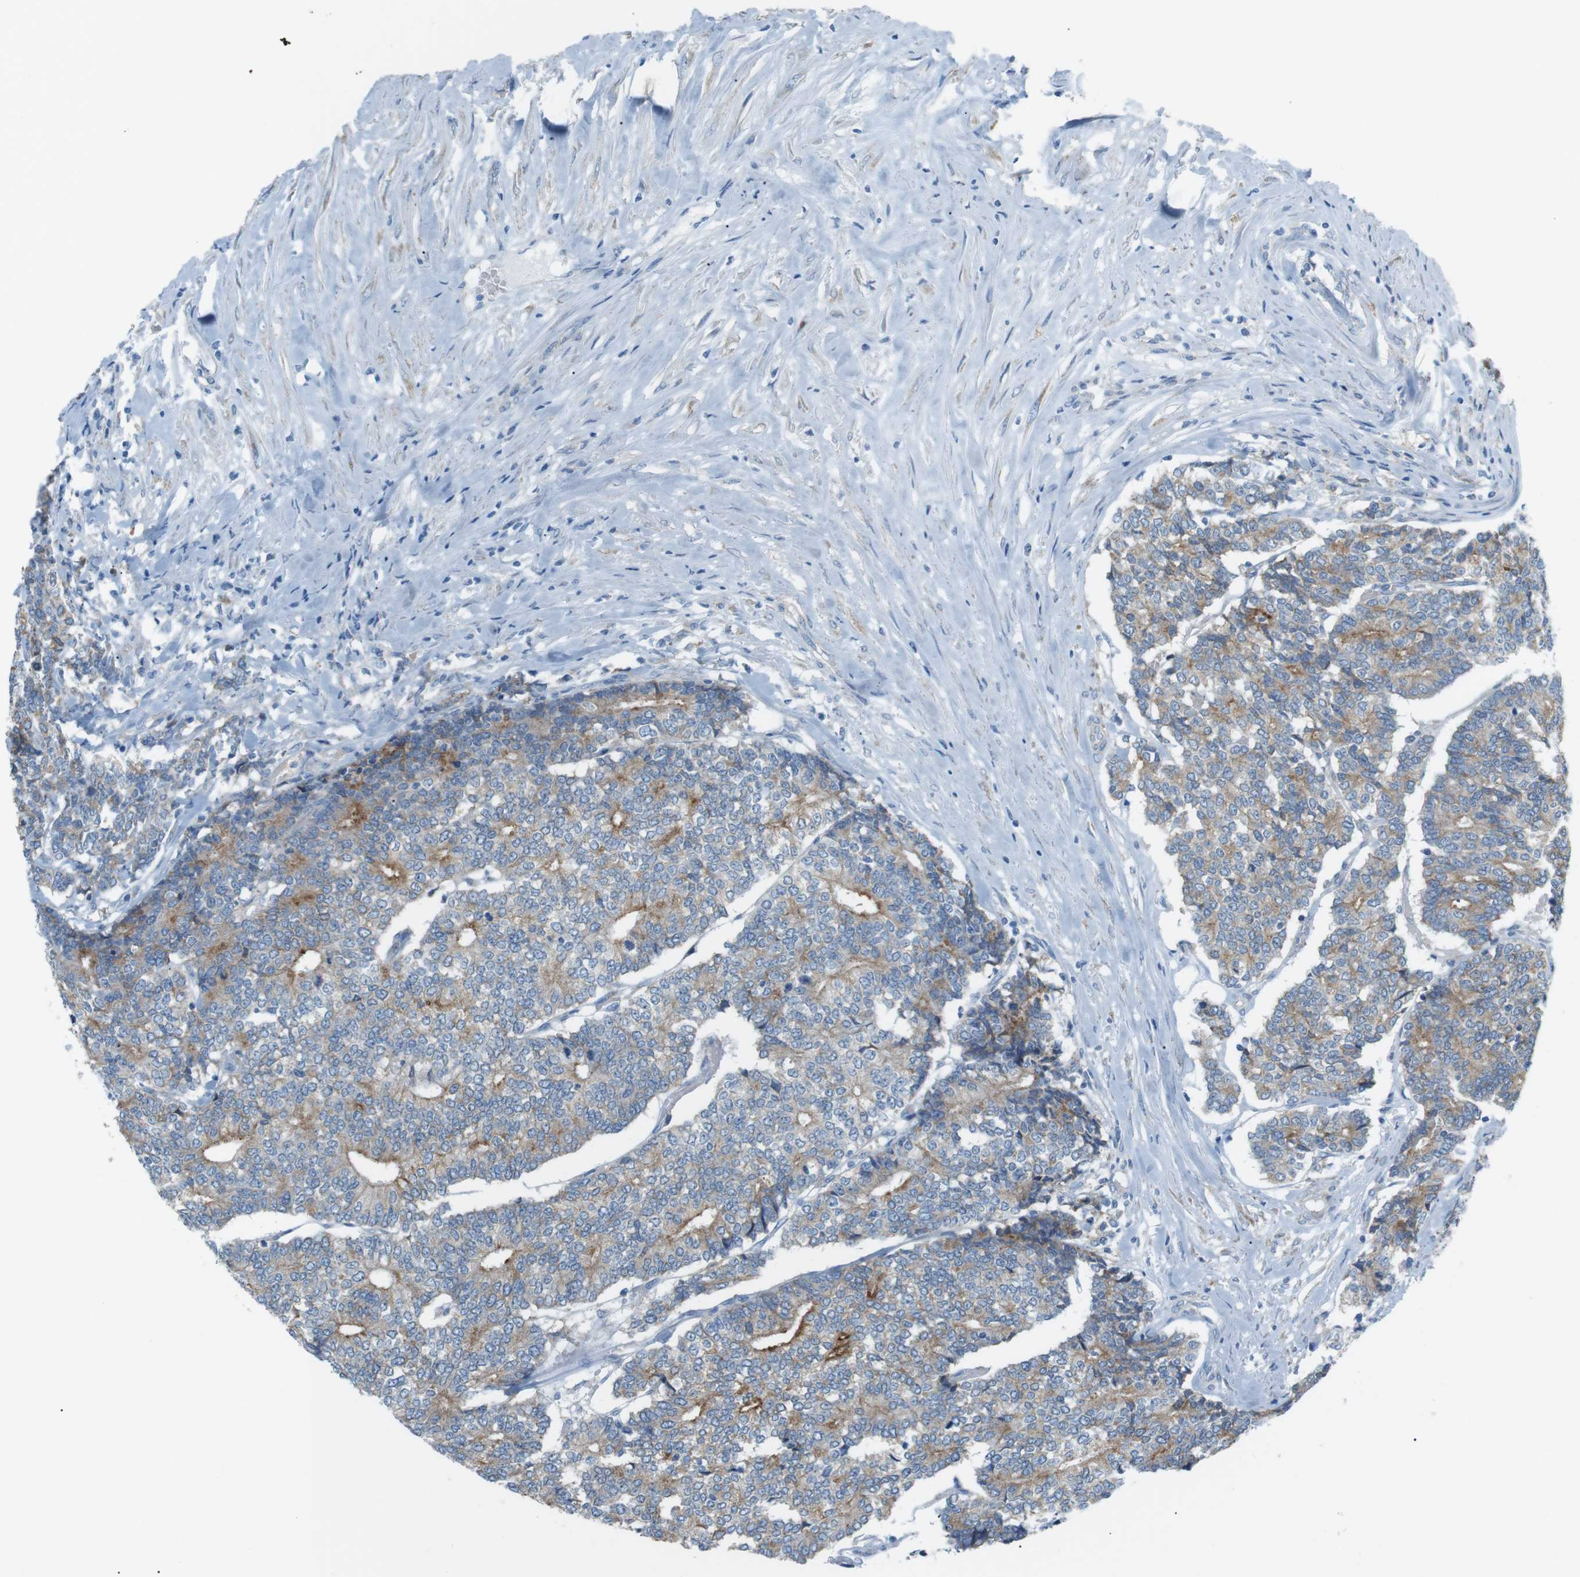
{"staining": {"intensity": "moderate", "quantity": "<25%", "location": "cytoplasmic/membranous"}, "tissue": "prostate cancer", "cell_type": "Tumor cells", "image_type": "cancer", "snomed": [{"axis": "morphology", "description": "Normal tissue, NOS"}, {"axis": "morphology", "description": "Adenocarcinoma, High grade"}, {"axis": "topography", "description": "Prostate"}, {"axis": "topography", "description": "Seminal veicle"}], "caption": "Moderate cytoplasmic/membranous positivity is seen in approximately <25% of tumor cells in prostate cancer.", "gene": "VAMP1", "patient": {"sex": "male", "age": 55}}